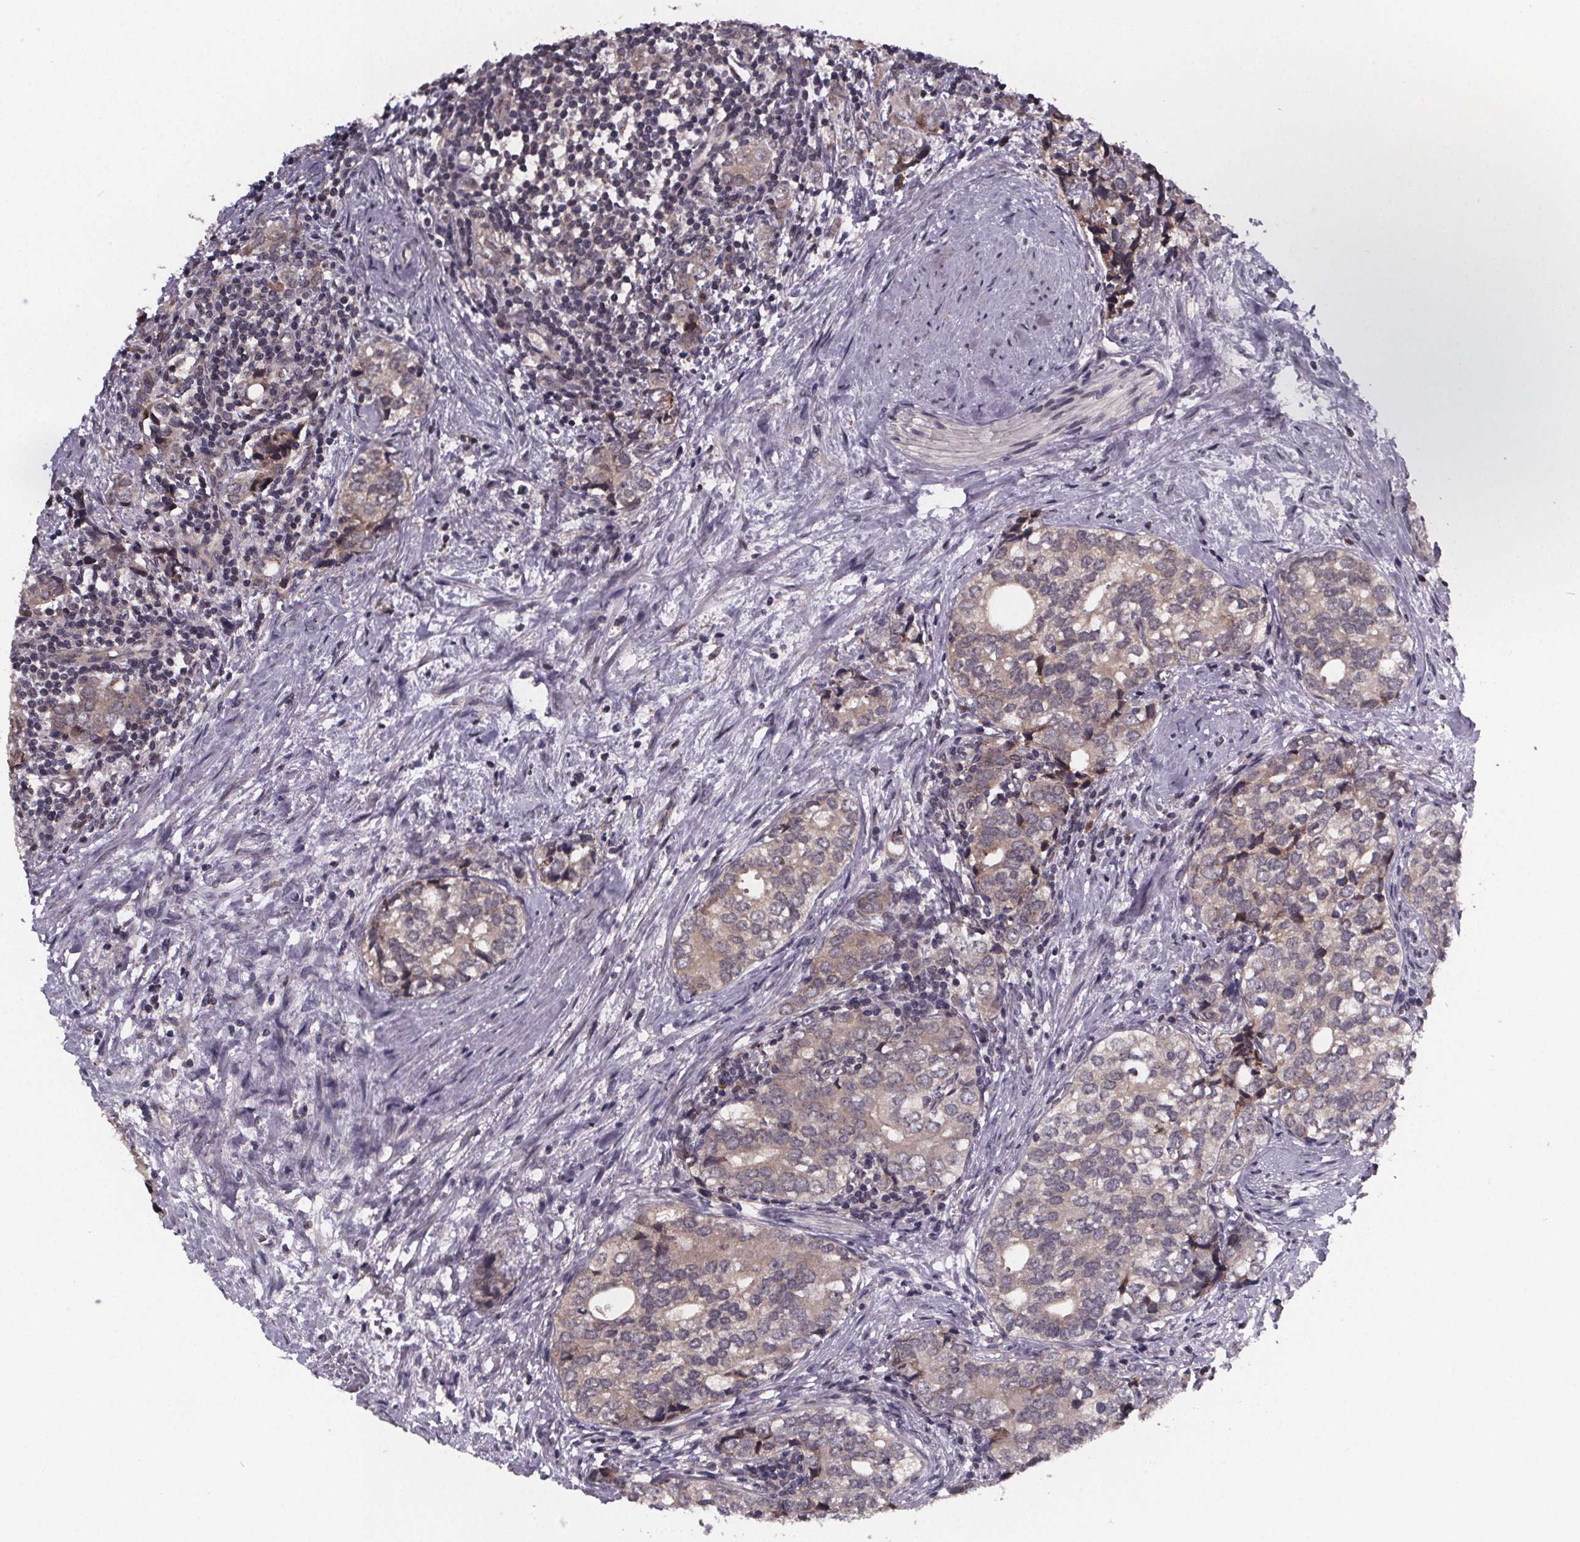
{"staining": {"intensity": "weak", "quantity": ">75%", "location": "cytoplasmic/membranous"}, "tissue": "prostate cancer", "cell_type": "Tumor cells", "image_type": "cancer", "snomed": [{"axis": "morphology", "description": "Adenocarcinoma, NOS"}, {"axis": "topography", "description": "Prostate and seminal vesicle, NOS"}], "caption": "IHC (DAB) staining of human prostate cancer (adenocarcinoma) displays weak cytoplasmic/membranous protein expression in about >75% of tumor cells. (DAB (3,3'-diaminobenzidine) IHC, brown staining for protein, blue staining for nuclei).", "gene": "SAT1", "patient": {"sex": "male", "age": 63}}